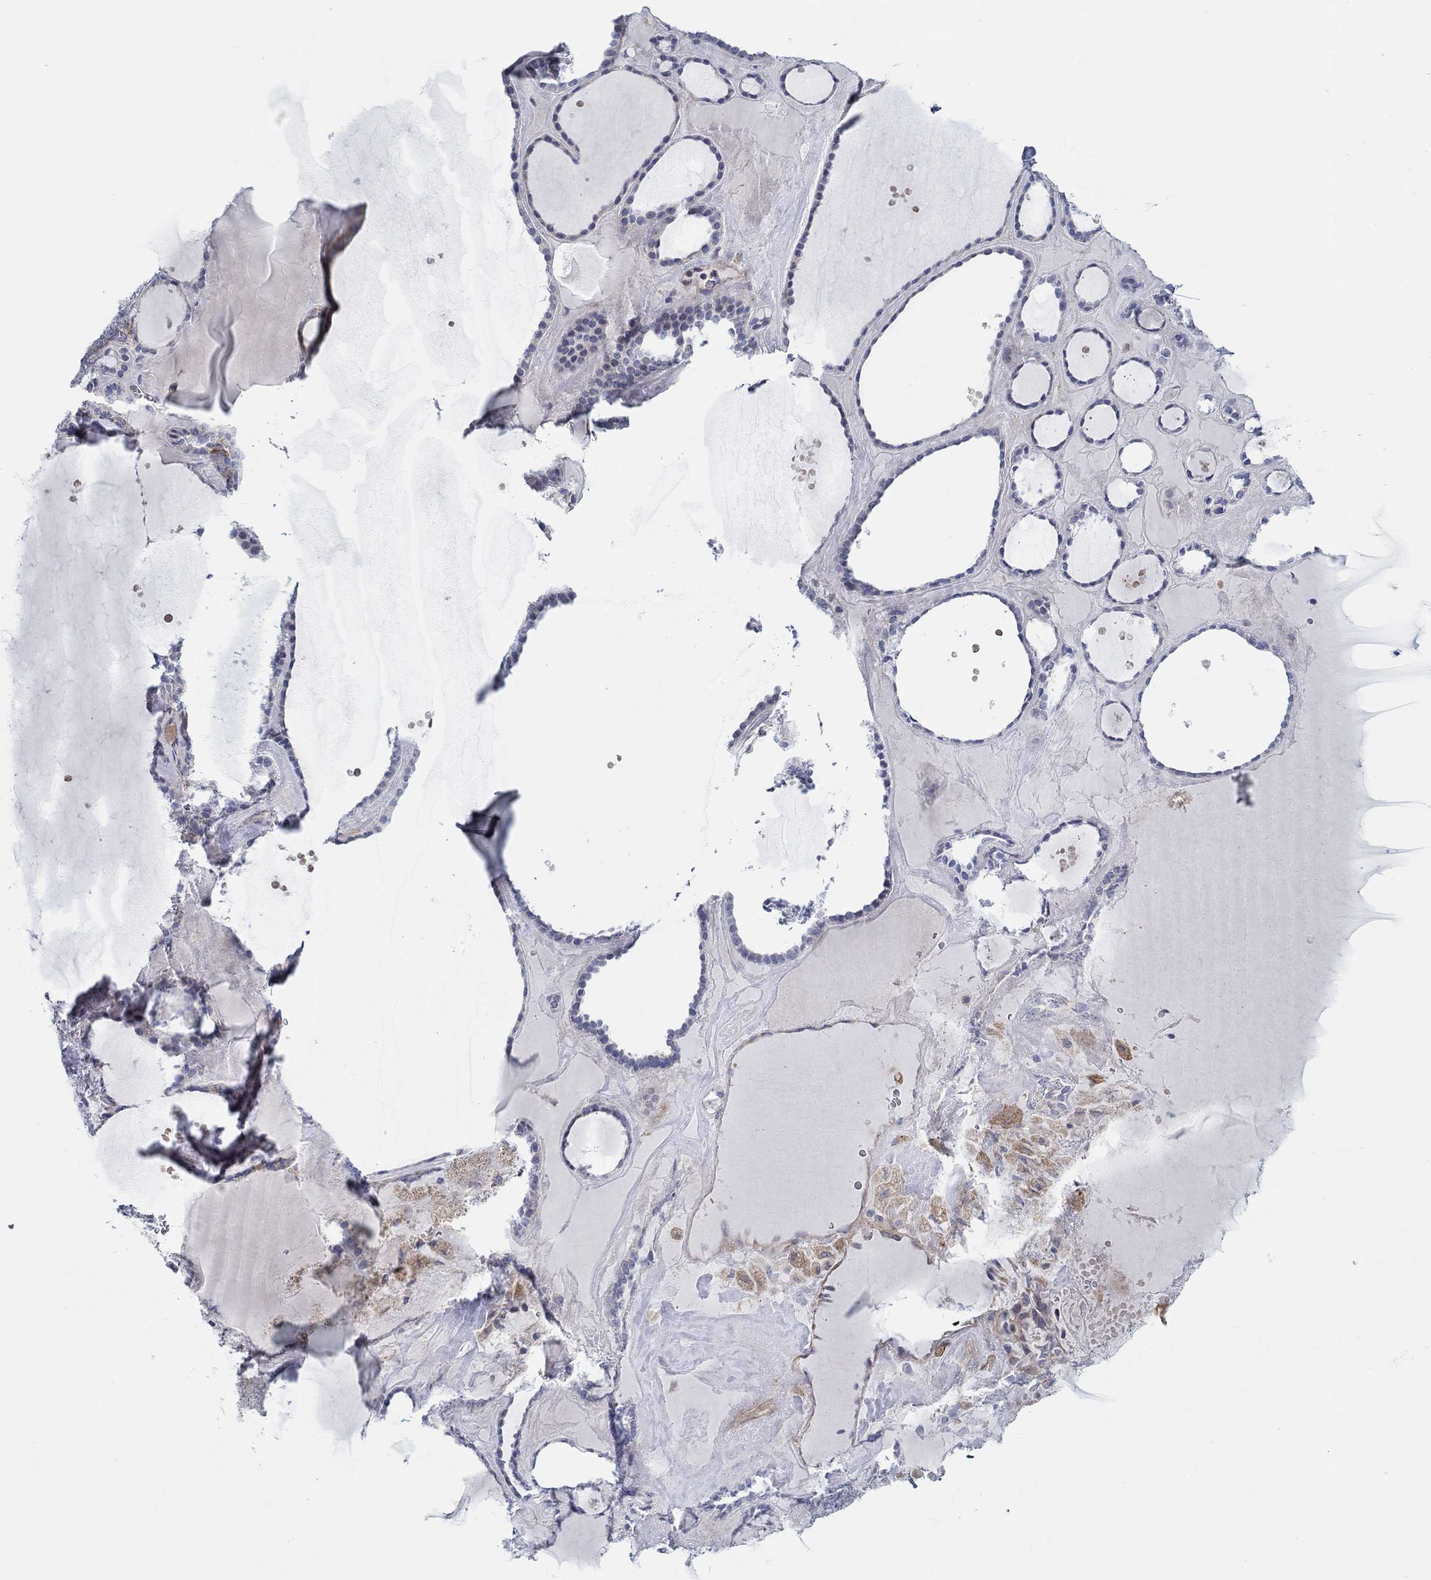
{"staining": {"intensity": "negative", "quantity": "none", "location": "none"}, "tissue": "thyroid gland", "cell_type": "Glandular cells", "image_type": "normal", "snomed": [{"axis": "morphology", "description": "Normal tissue, NOS"}, {"axis": "topography", "description": "Thyroid gland"}], "caption": "Immunohistochemistry of normal thyroid gland exhibits no expression in glandular cells.", "gene": "CFAP61", "patient": {"sex": "male", "age": 63}}